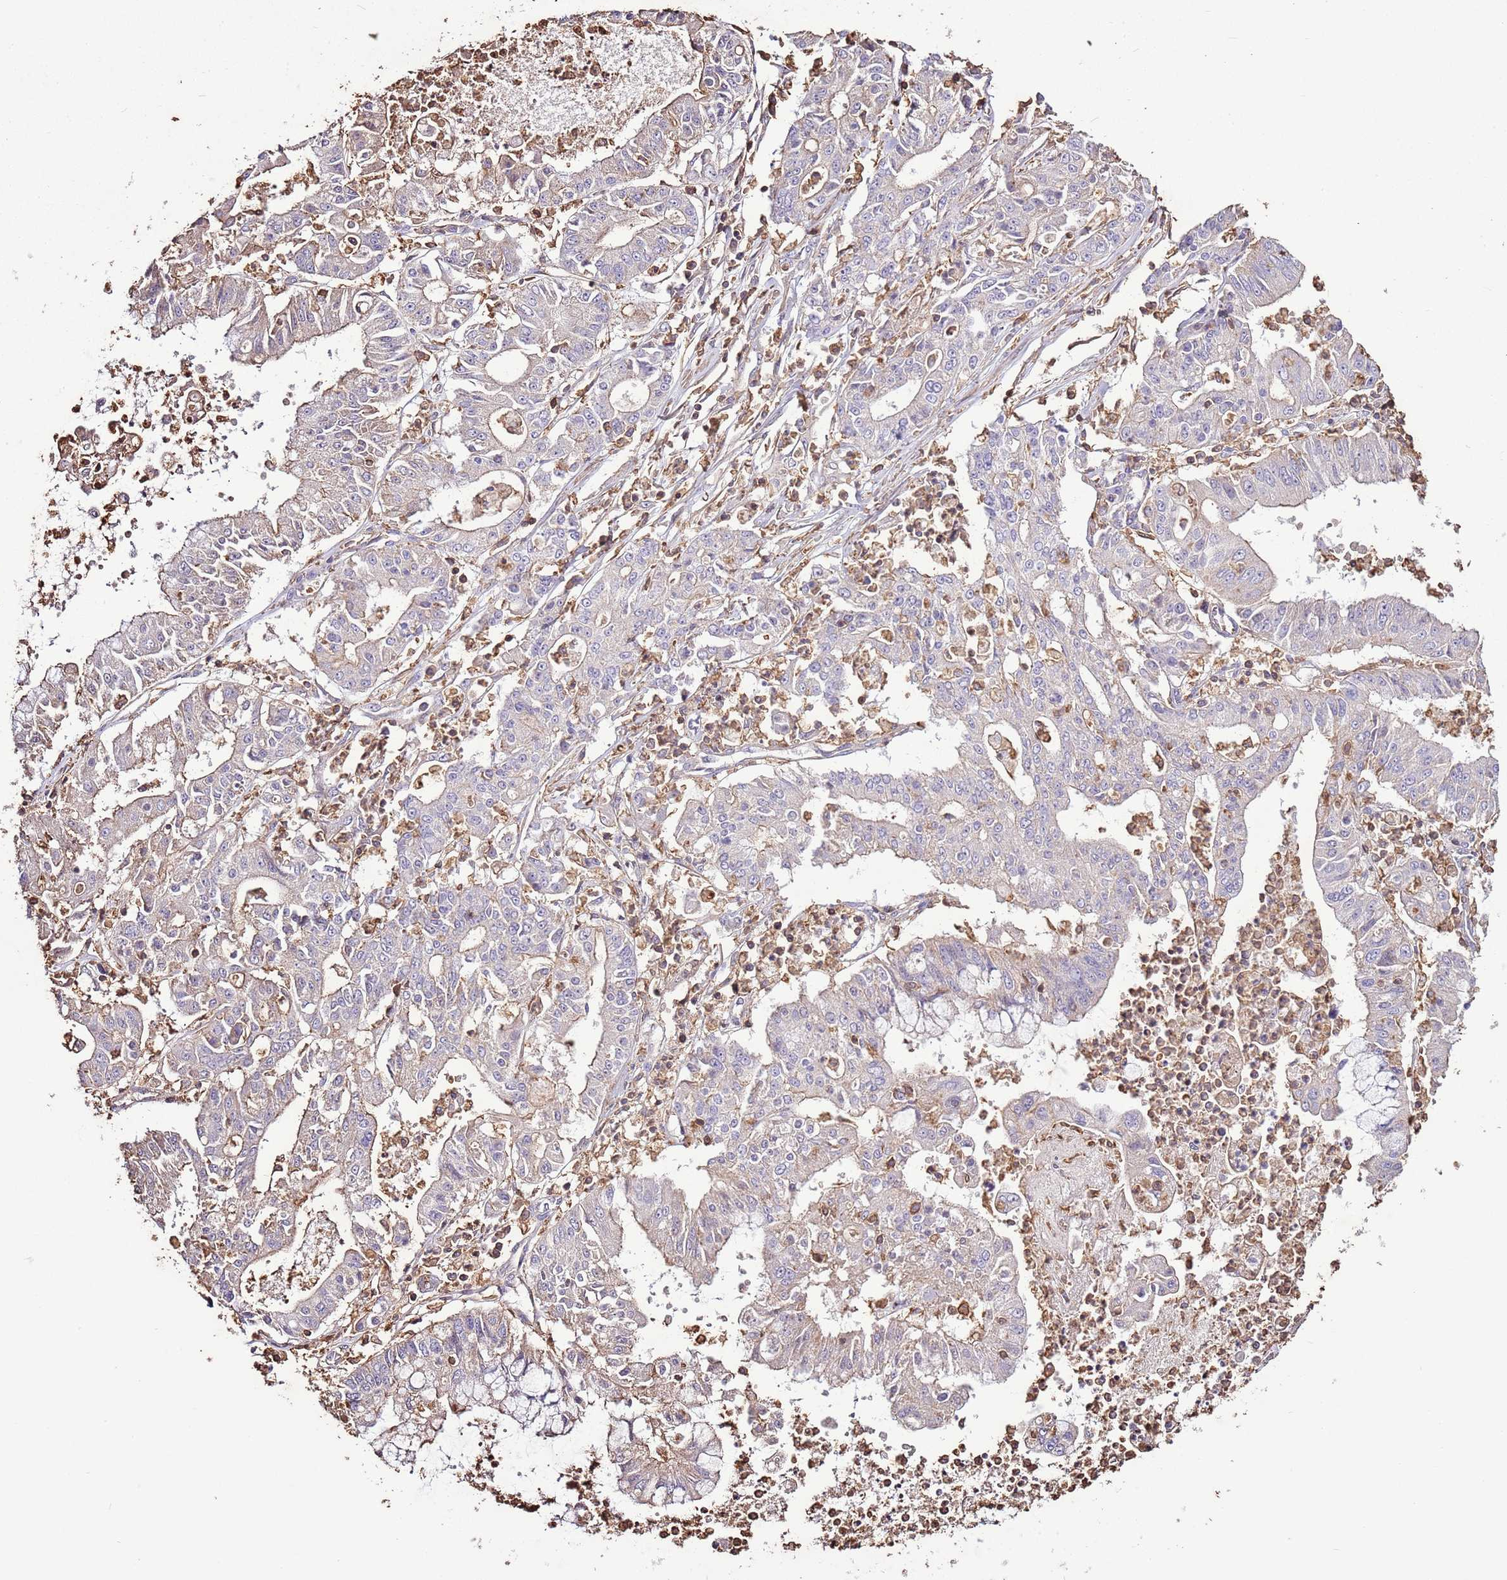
{"staining": {"intensity": "negative", "quantity": "none", "location": "none"}, "tissue": "ovarian cancer", "cell_type": "Tumor cells", "image_type": "cancer", "snomed": [{"axis": "morphology", "description": "Cystadenocarcinoma, mucinous, NOS"}, {"axis": "topography", "description": "Ovary"}], "caption": "Protein analysis of ovarian mucinous cystadenocarcinoma exhibits no significant staining in tumor cells.", "gene": "ARL10", "patient": {"sex": "female", "age": 70}}